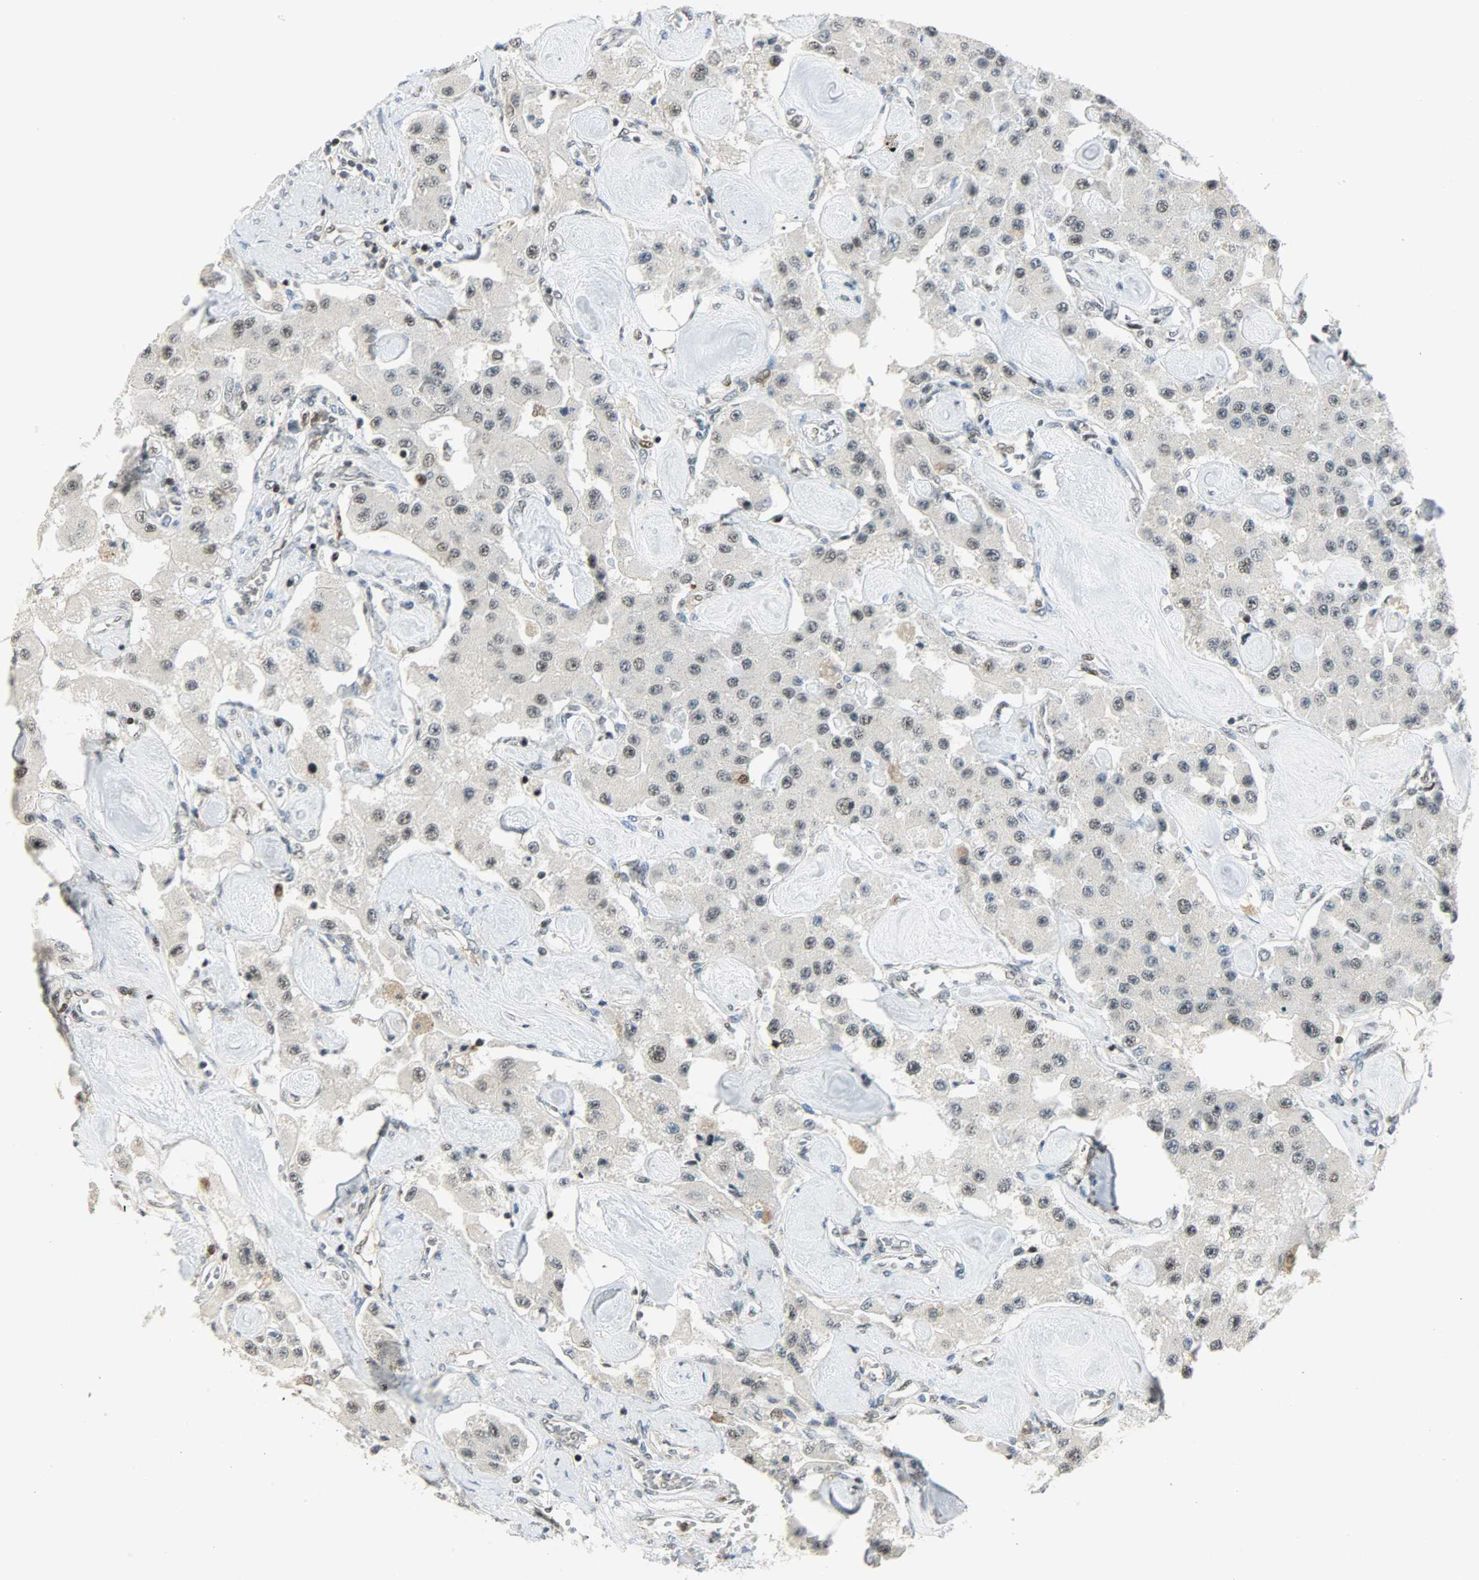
{"staining": {"intensity": "weak", "quantity": "25%-75%", "location": "none"}, "tissue": "carcinoid", "cell_type": "Tumor cells", "image_type": "cancer", "snomed": [{"axis": "morphology", "description": "Carcinoid, malignant, NOS"}, {"axis": "topography", "description": "Pancreas"}], "caption": "Human carcinoid (malignant) stained with a protein marker reveals weak staining in tumor cells.", "gene": "IL15", "patient": {"sex": "male", "age": 41}}